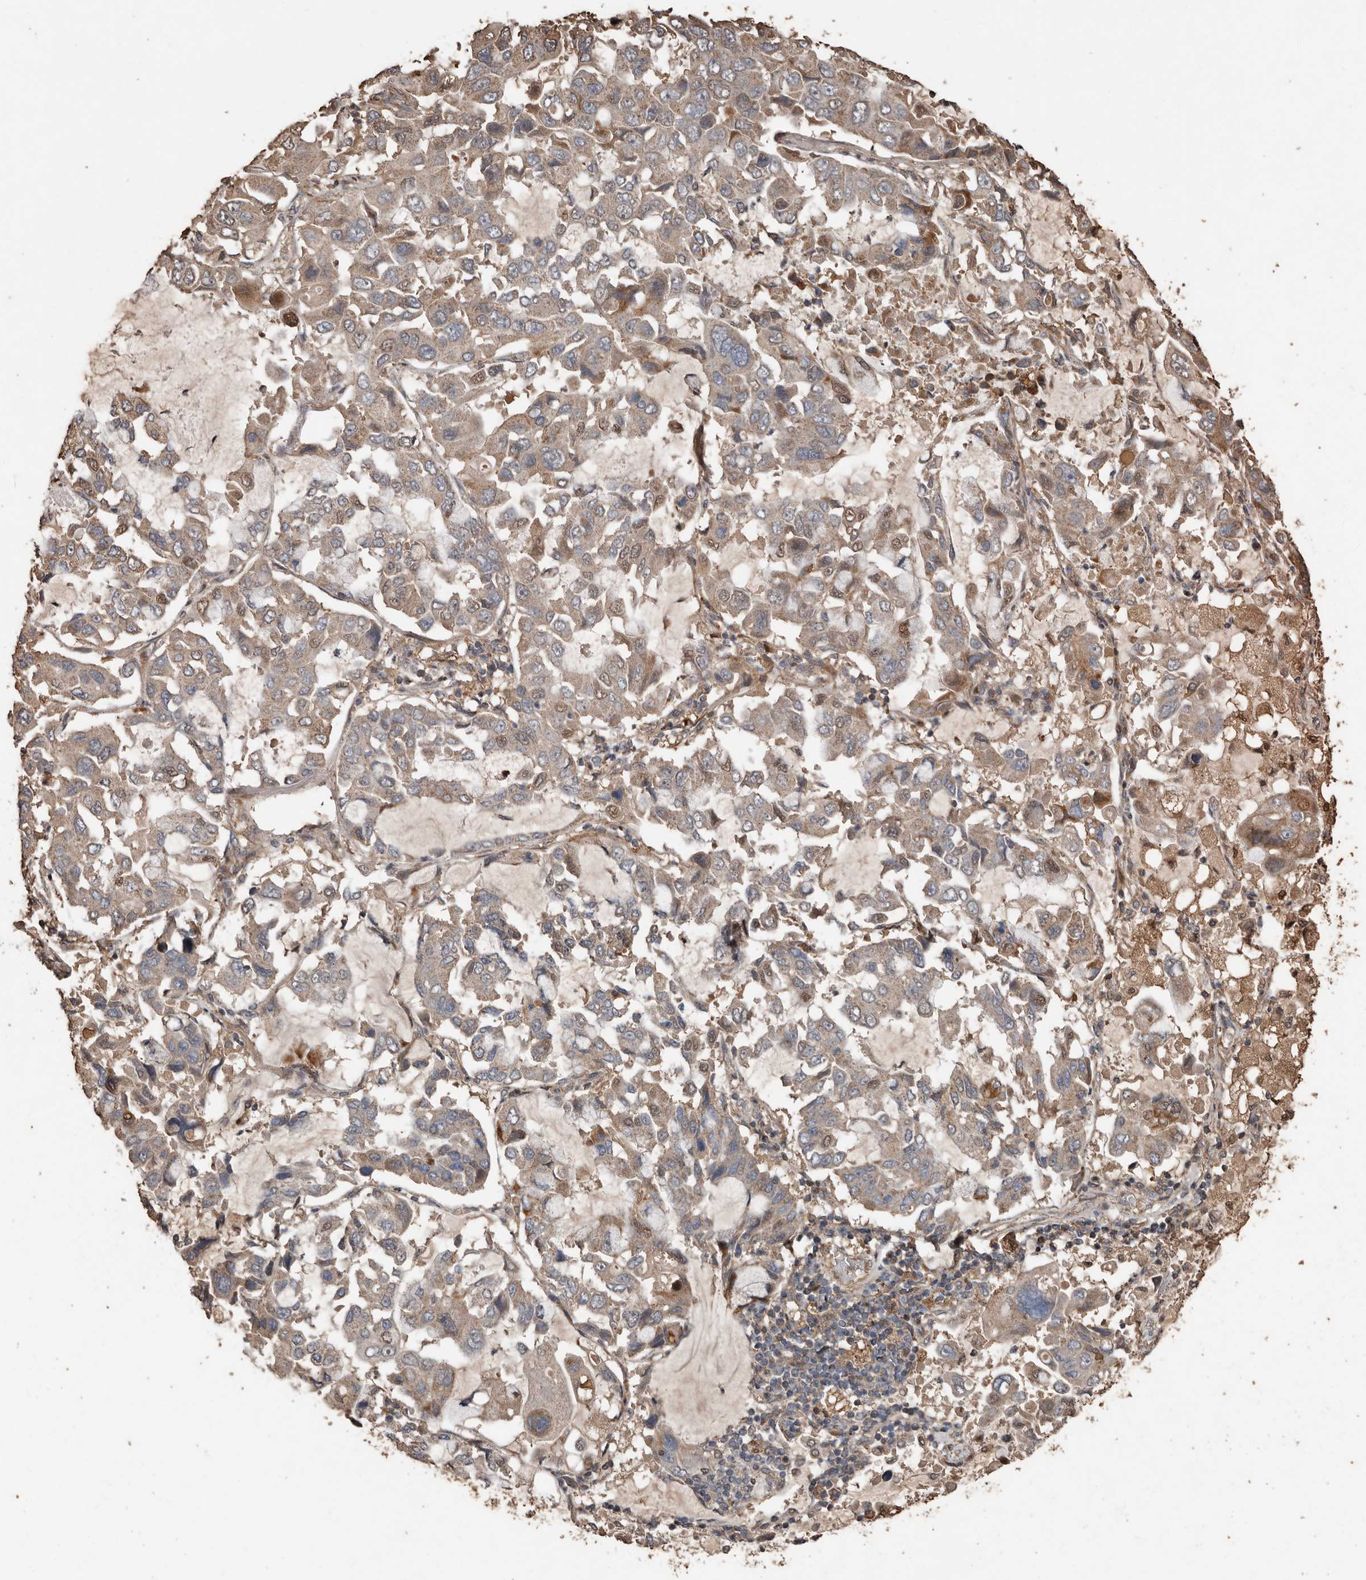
{"staining": {"intensity": "weak", "quantity": "<25%", "location": "cytoplasmic/membranous"}, "tissue": "lung cancer", "cell_type": "Tumor cells", "image_type": "cancer", "snomed": [{"axis": "morphology", "description": "Adenocarcinoma, NOS"}, {"axis": "topography", "description": "Lung"}], "caption": "Immunohistochemical staining of human lung cancer (adenocarcinoma) demonstrates no significant positivity in tumor cells.", "gene": "RANBP17", "patient": {"sex": "male", "age": 64}}